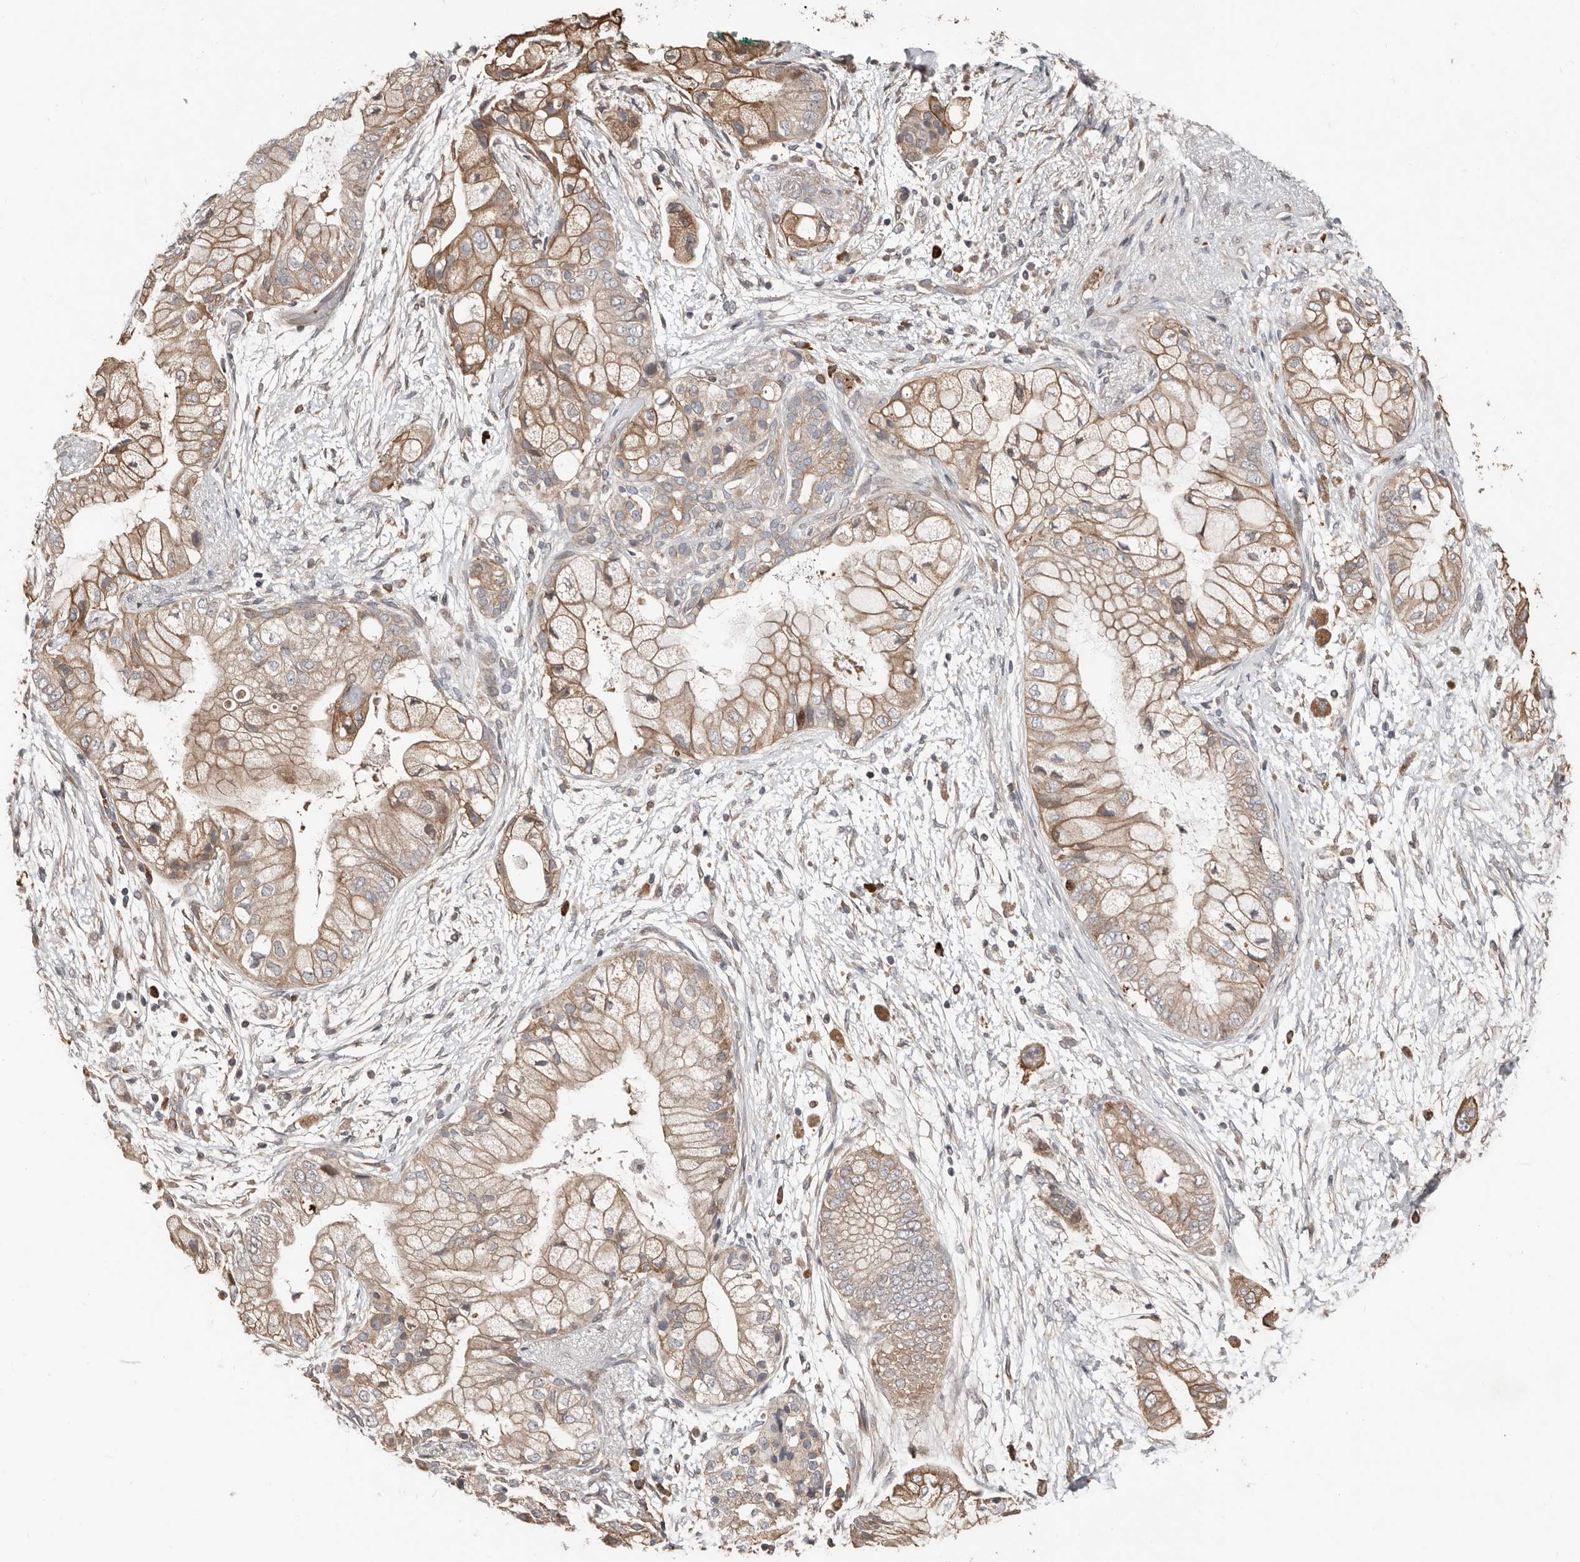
{"staining": {"intensity": "moderate", "quantity": "25%-75%", "location": "cytoplasmic/membranous"}, "tissue": "pancreatic cancer", "cell_type": "Tumor cells", "image_type": "cancer", "snomed": [{"axis": "morphology", "description": "Adenocarcinoma, NOS"}, {"axis": "topography", "description": "Pancreas"}], "caption": "Immunohistochemical staining of pancreatic cancer demonstrates moderate cytoplasmic/membranous protein positivity in about 25%-75% of tumor cells.", "gene": "SMYD4", "patient": {"sex": "male", "age": 53}}